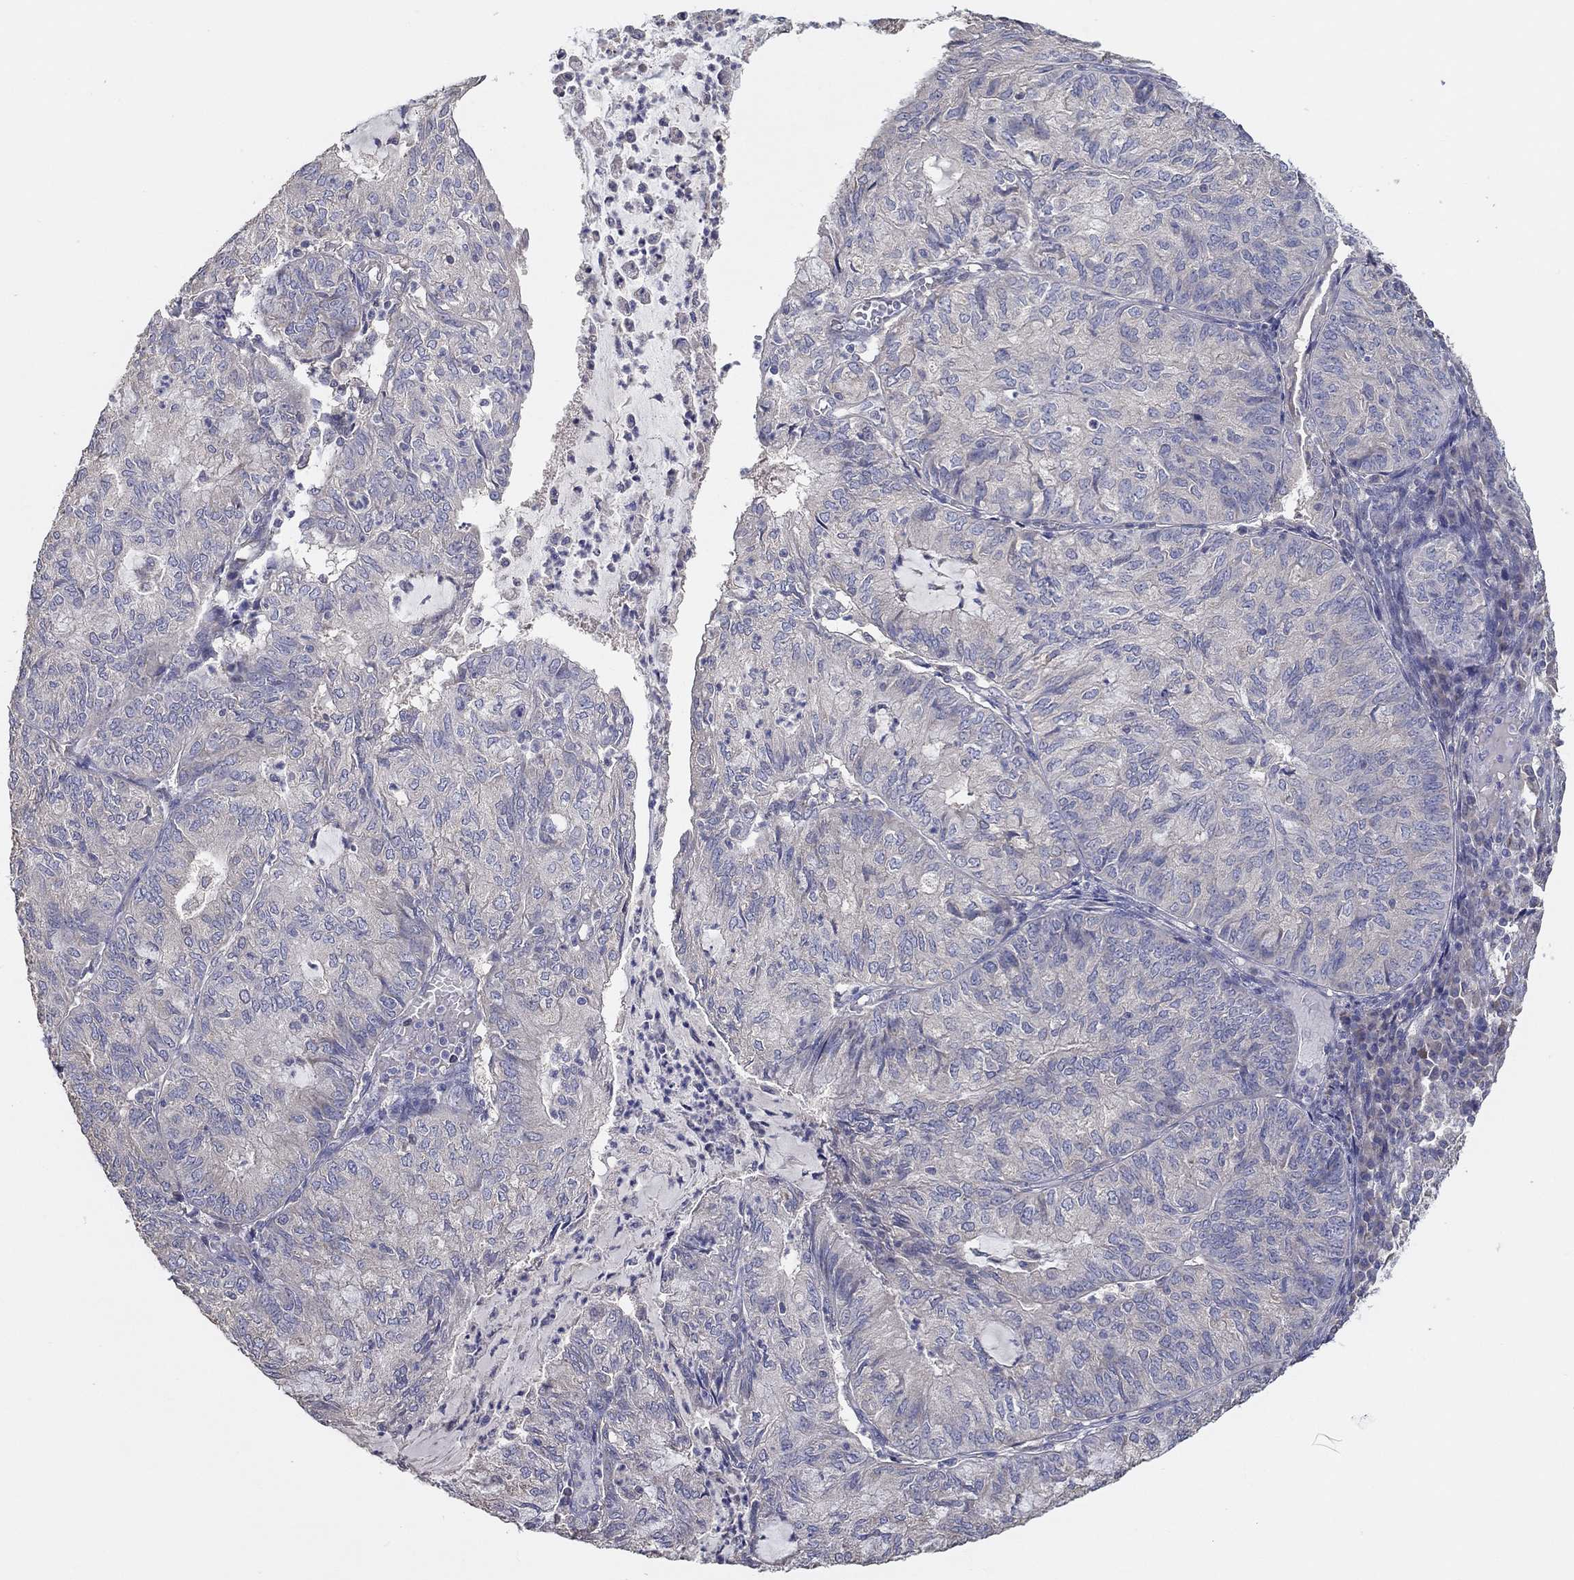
{"staining": {"intensity": "negative", "quantity": "none", "location": "none"}, "tissue": "endometrial cancer", "cell_type": "Tumor cells", "image_type": "cancer", "snomed": [{"axis": "morphology", "description": "Adenocarcinoma, NOS"}, {"axis": "topography", "description": "Endometrium"}], "caption": "Tumor cells are negative for protein expression in human adenocarcinoma (endometrial).", "gene": "DOCK3", "patient": {"sex": "female", "age": 82}}